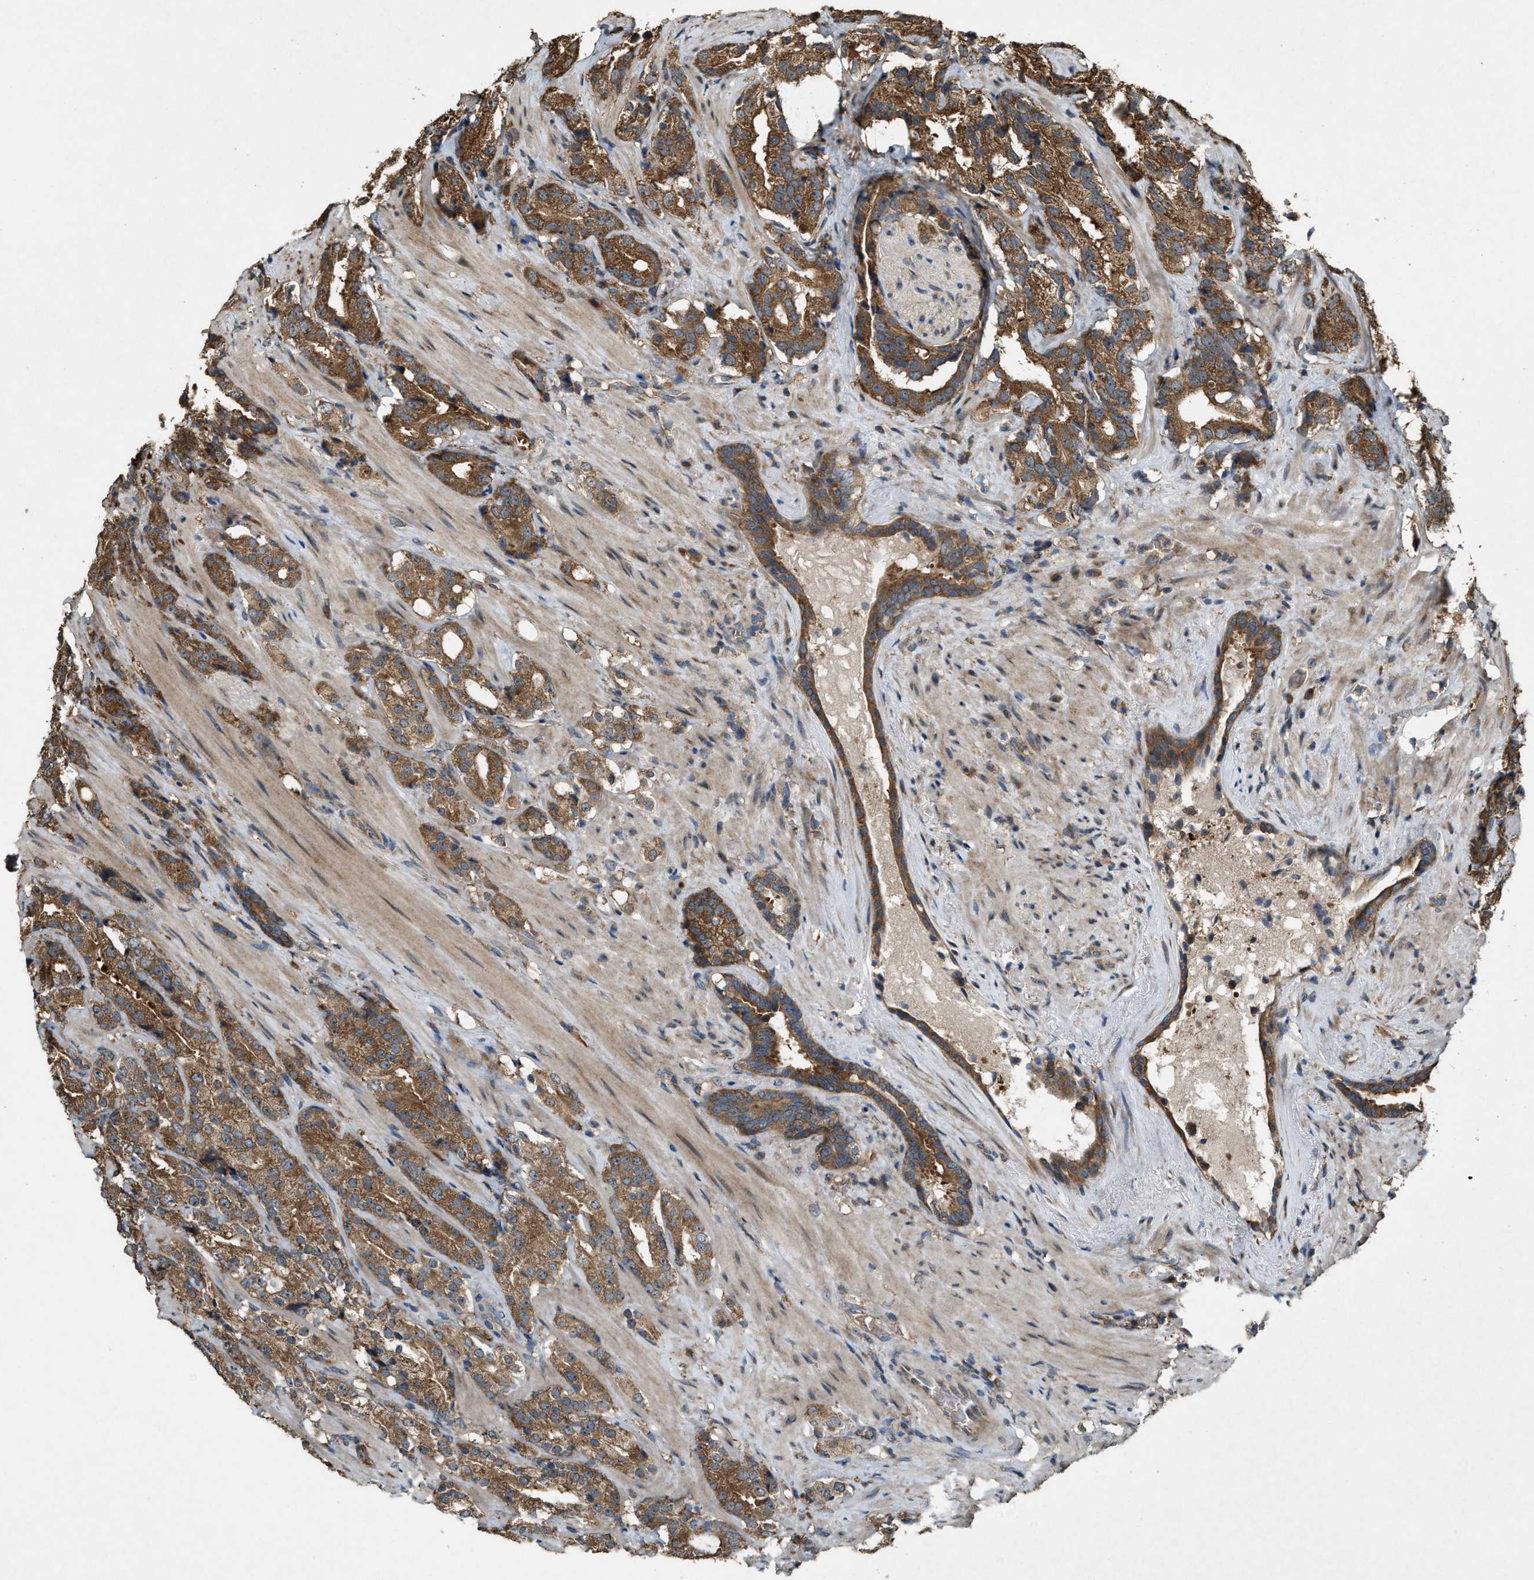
{"staining": {"intensity": "moderate", "quantity": ">75%", "location": "cytoplasmic/membranous"}, "tissue": "prostate cancer", "cell_type": "Tumor cells", "image_type": "cancer", "snomed": [{"axis": "morphology", "description": "Adenocarcinoma, High grade"}, {"axis": "topography", "description": "Prostate"}], "caption": "Human adenocarcinoma (high-grade) (prostate) stained with a brown dye shows moderate cytoplasmic/membranous positive staining in about >75% of tumor cells.", "gene": "ARHGEF5", "patient": {"sex": "male", "age": 71}}